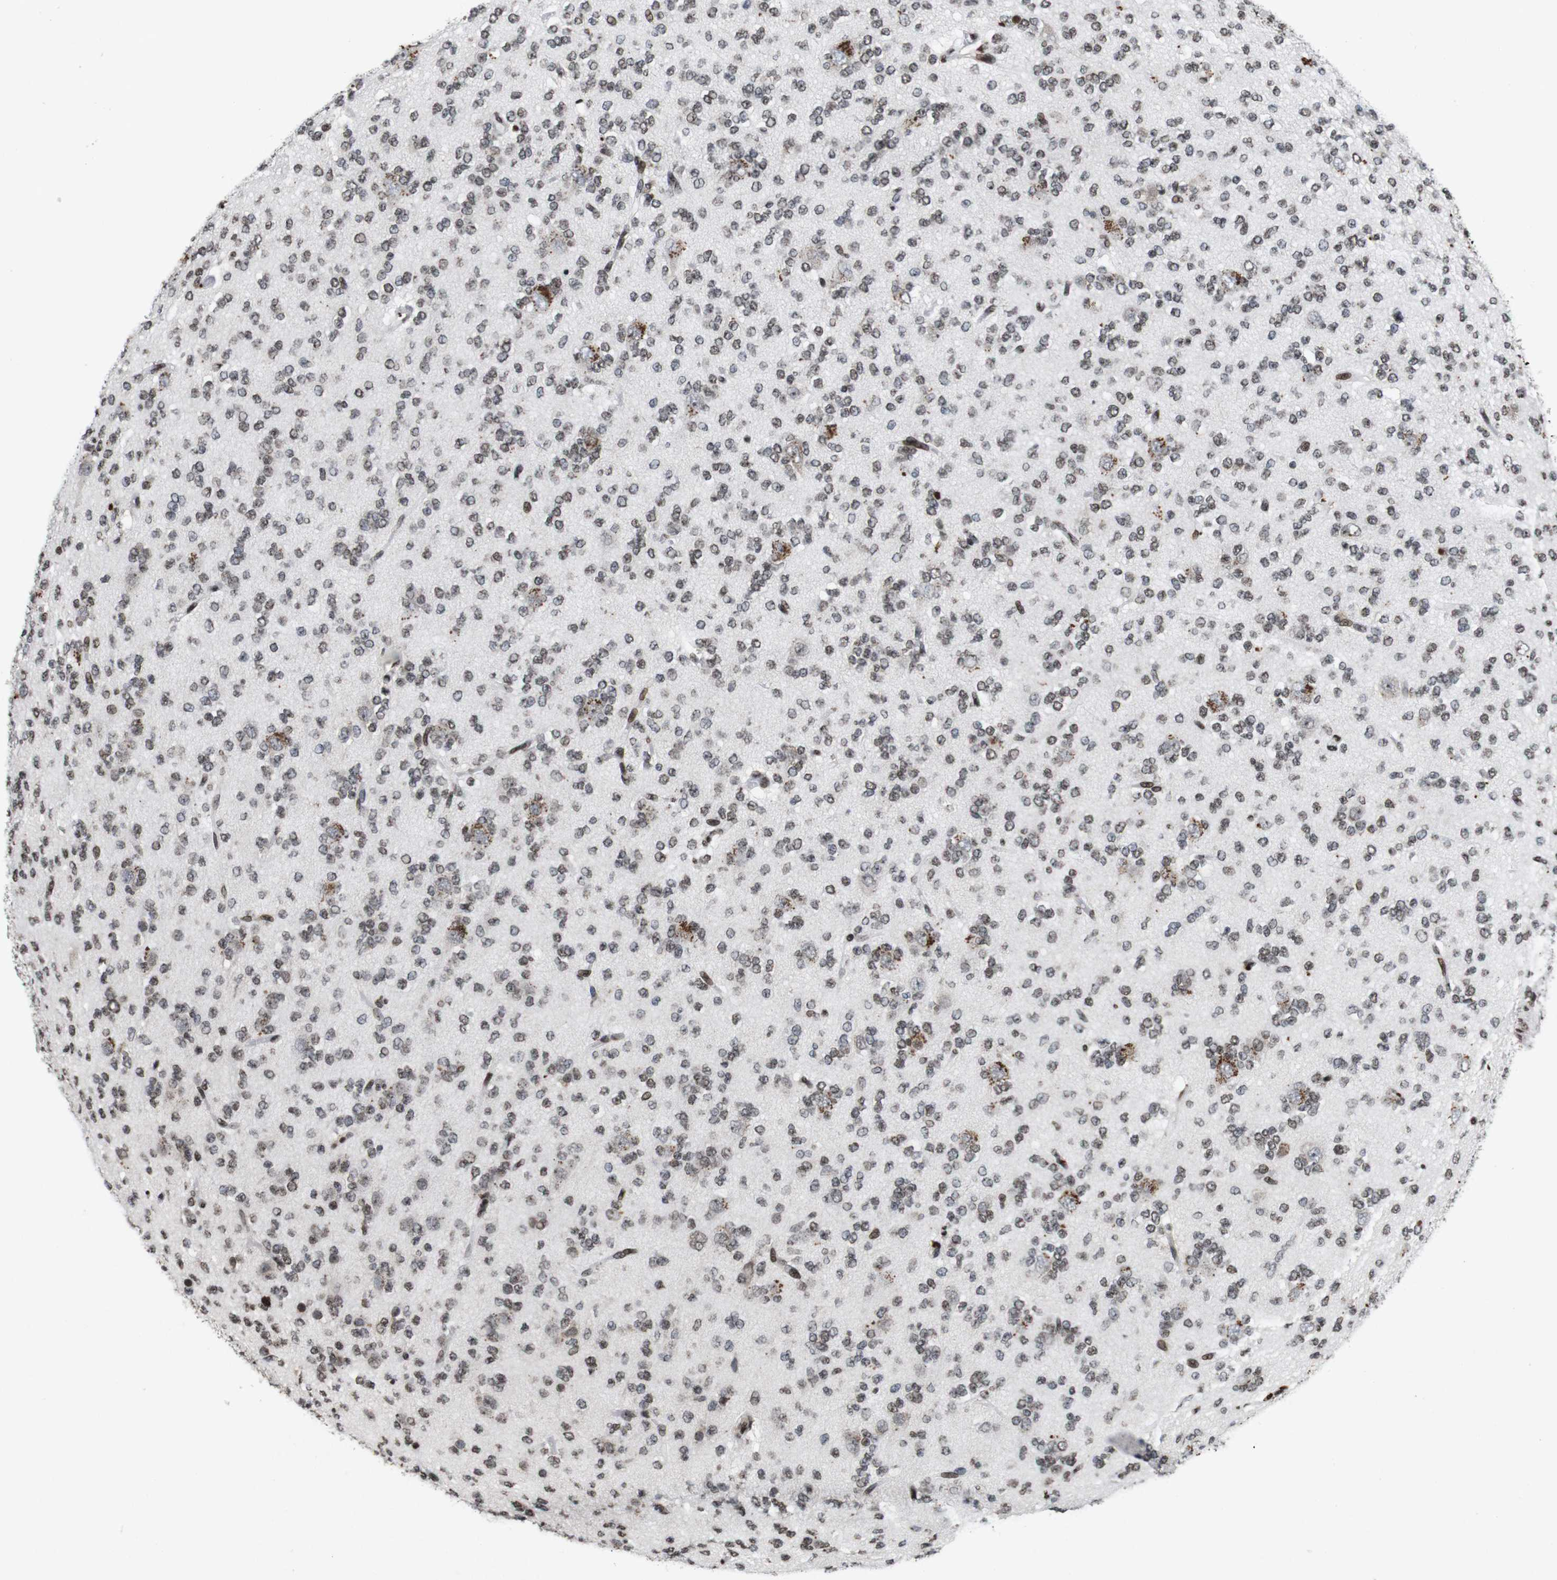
{"staining": {"intensity": "weak", "quantity": "<25%", "location": "nuclear"}, "tissue": "glioma", "cell_type": "Tumor cells", "image_type": "cancer", "snomed": [{"axis": "morphology", "description": "Glioma, malignant, Low grade"}, {"axis": "topography", "description": "Brain"}], "caption": "Immunohistochemistry micrograph of malignant glioma (low-grade) stained for a protein (brown), which exhibits no staining in tumor cells.", "gene": "MAGEH1", "patient": {"sex": "male", "age": 38}}